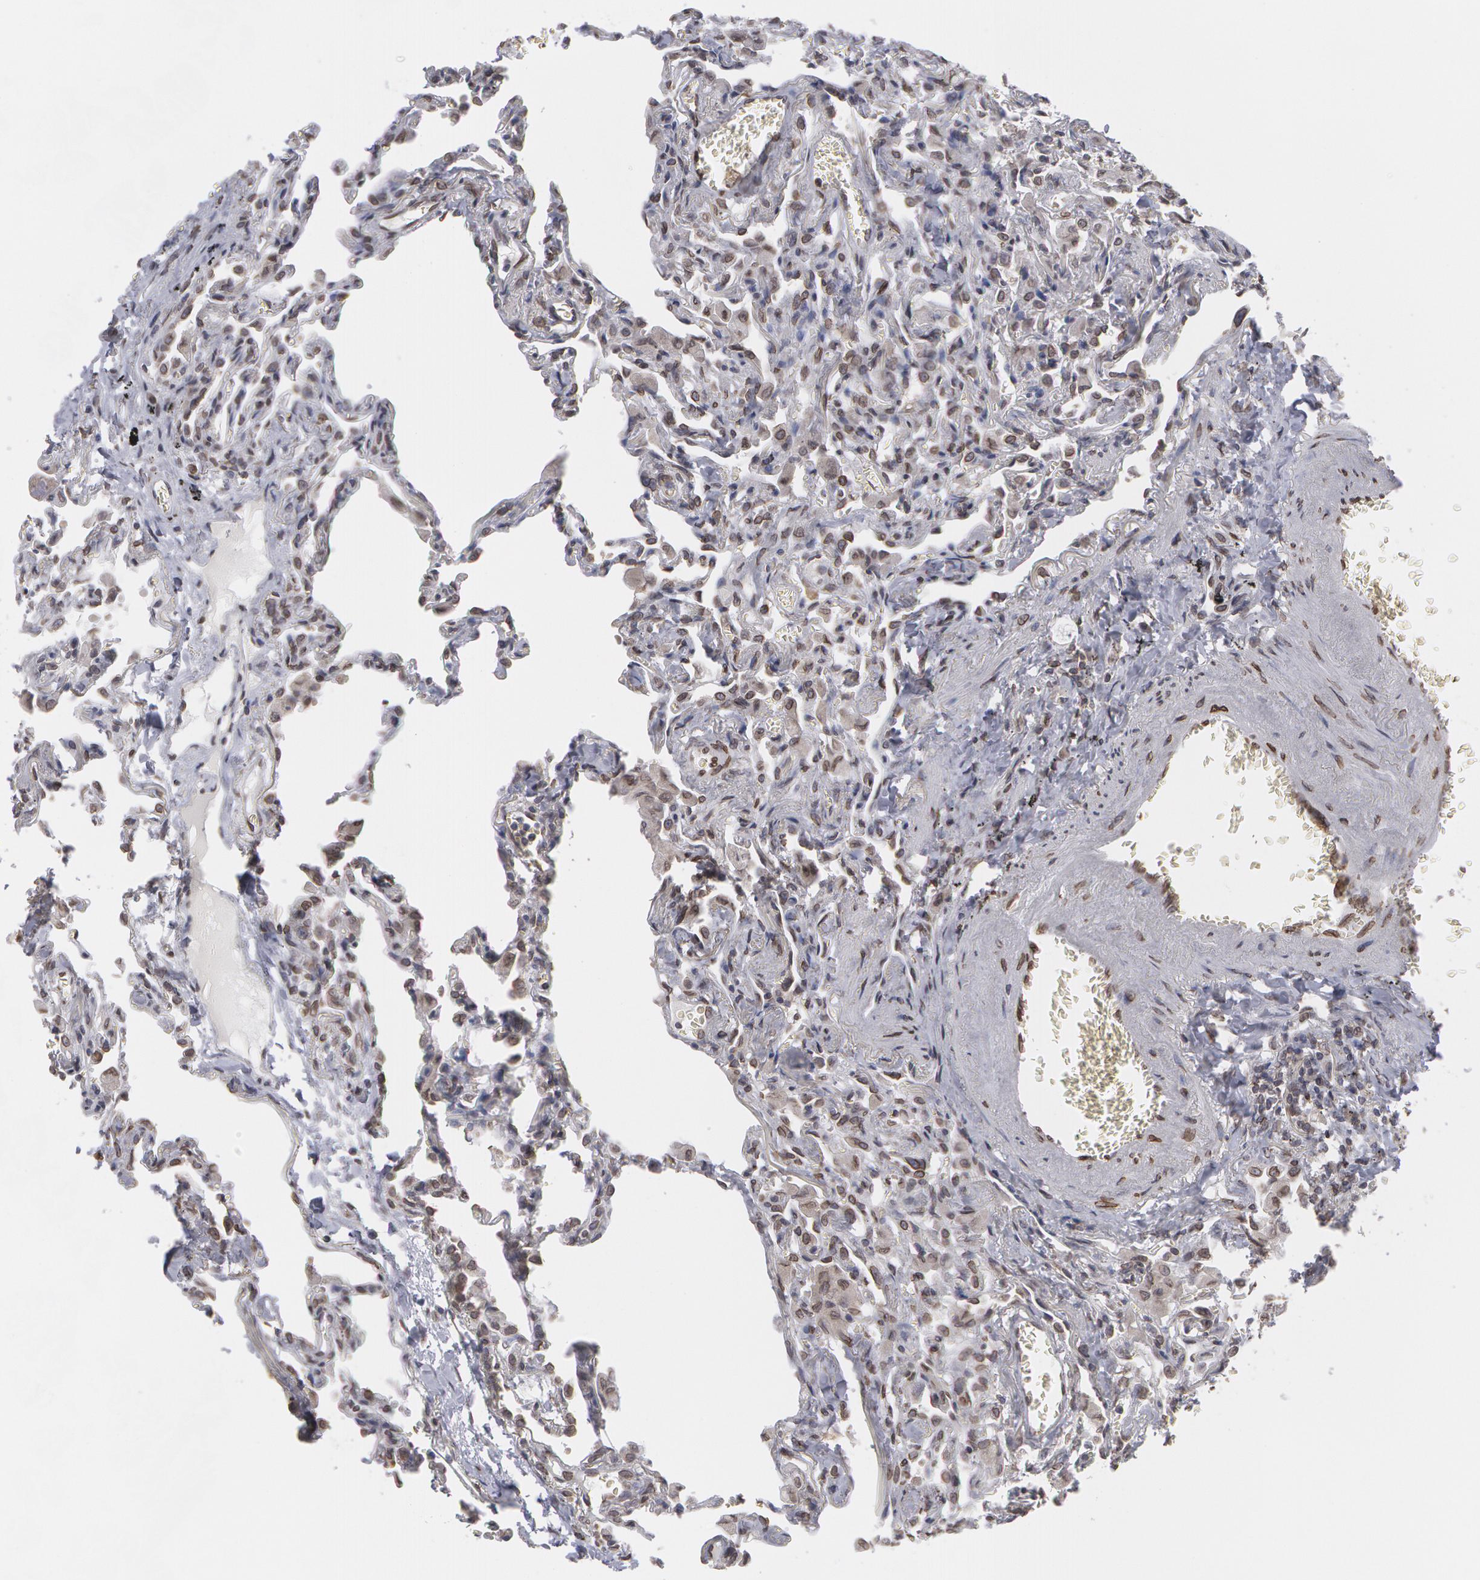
{"staining": {"intensity": "weak", "quantity": ">75%", "location": "nuclear"}, "tissue": "lung", "cell_type": "Alveolar cells", "image_type": "normal", "snomed": [{"axis": "morphology", "description": "Normal tissue, NOS"}, {"axis": "topography", "description": "Lung"}], "caption": "Alveolar cells reveal weak nuclear expression in approximately >75% of cells in unremarkable lung.", "gene": "EMD", "patient": {"sex": "male", "age": 73}}